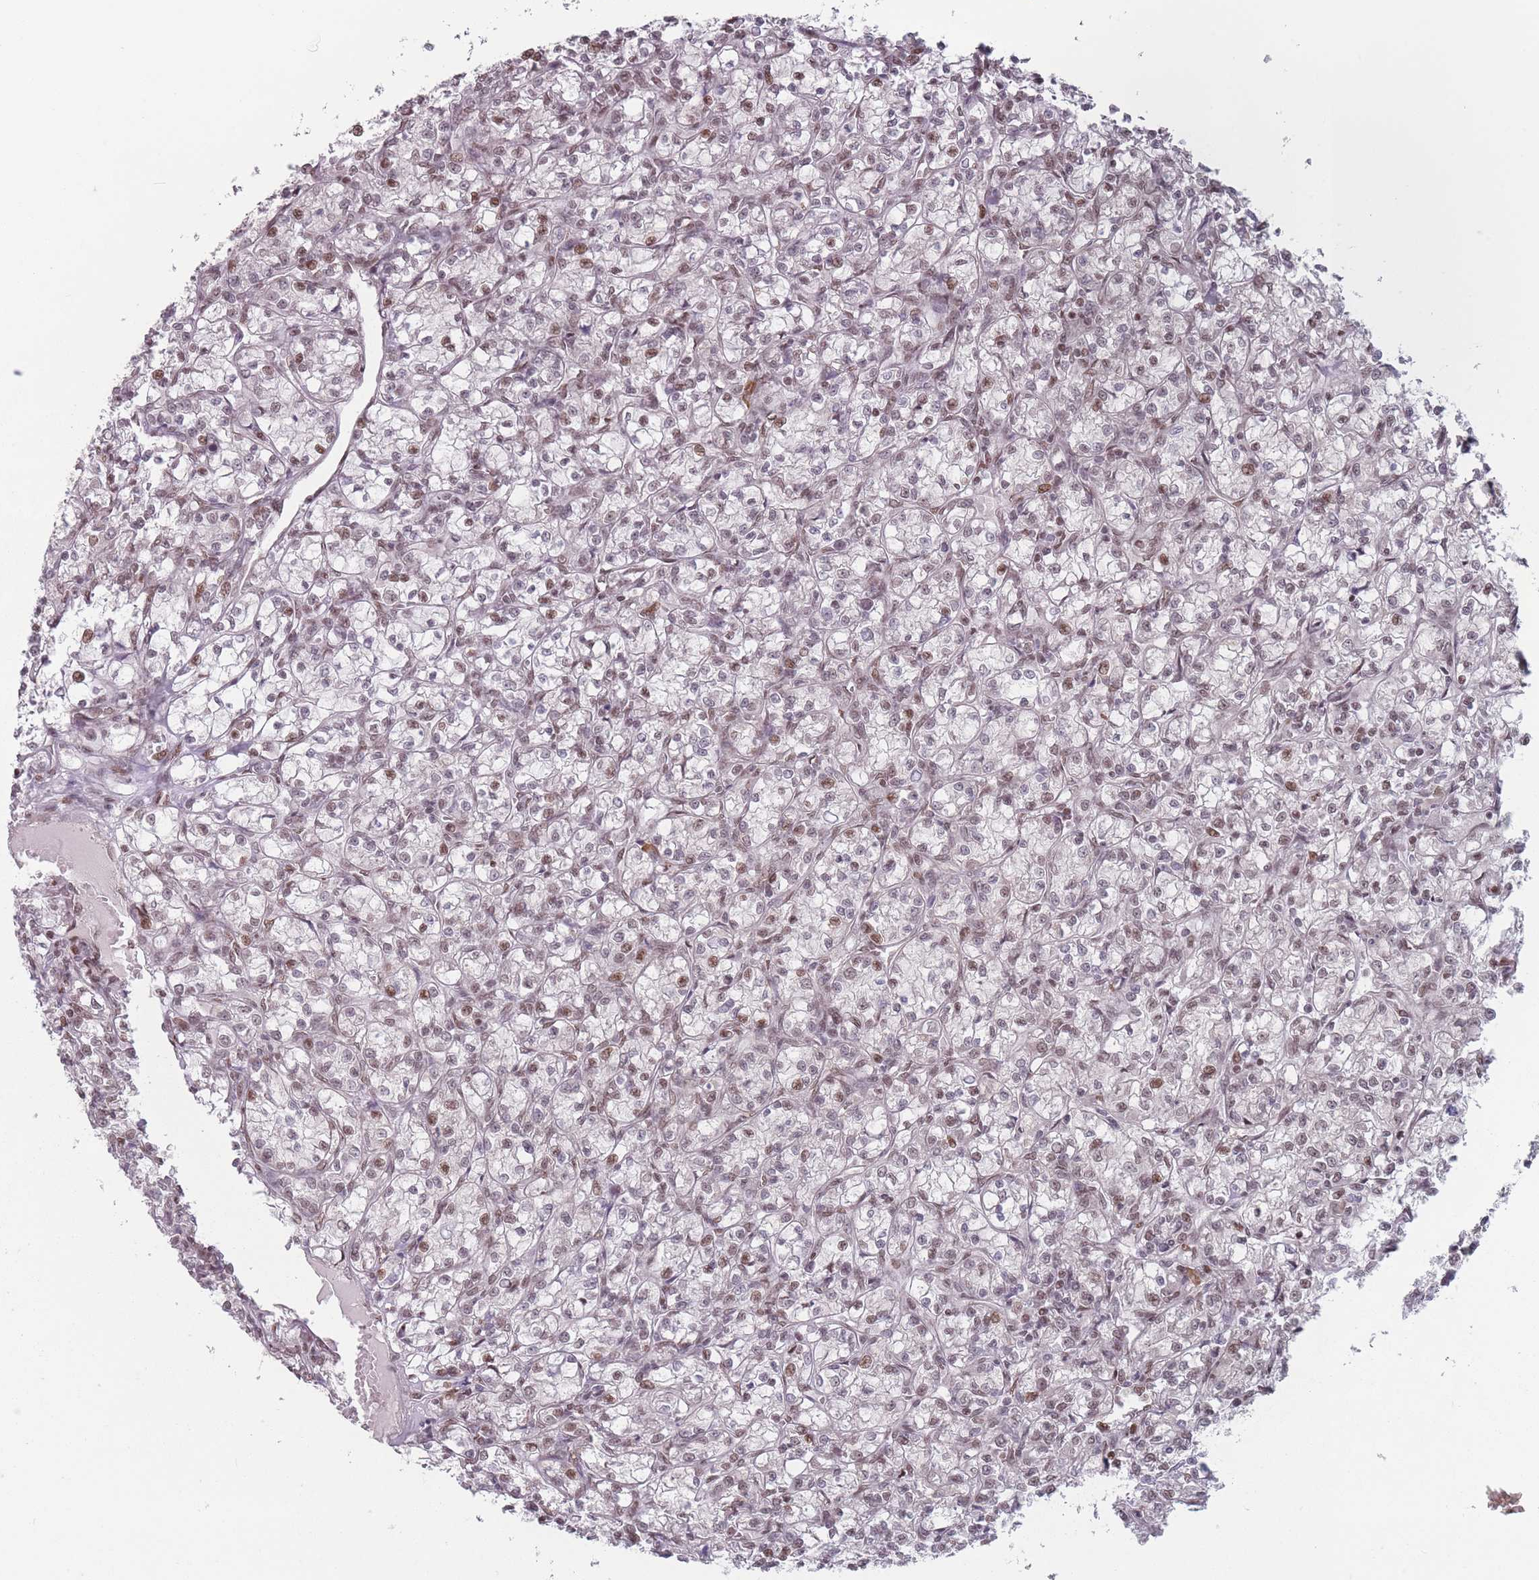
{"staining": {"intensity": "moderate", "quantity": ">75%", "location": "nuclear"}, "tissue": "renal cancer", "cell_type": "Tumor cells", "image_type": "cancer", "snomed": [{"axis": "morphology", "description": "Adenocarcinoma, NOS"}, {"axis": "topography", "description": "Kidney"}], "caption": "Immunohistochemistry (DAB) staining of human adenocarcinoma (renal) shows moderate nuclear protein expression in approximately >75% of tumor cells. The staining was performed using DAB, with brown indicating positive protein expression. Nuclei are stained blue with hematoxylin.", "gene": "SH3BGRL2", "patient": {"sex": "female", "age": 59}}